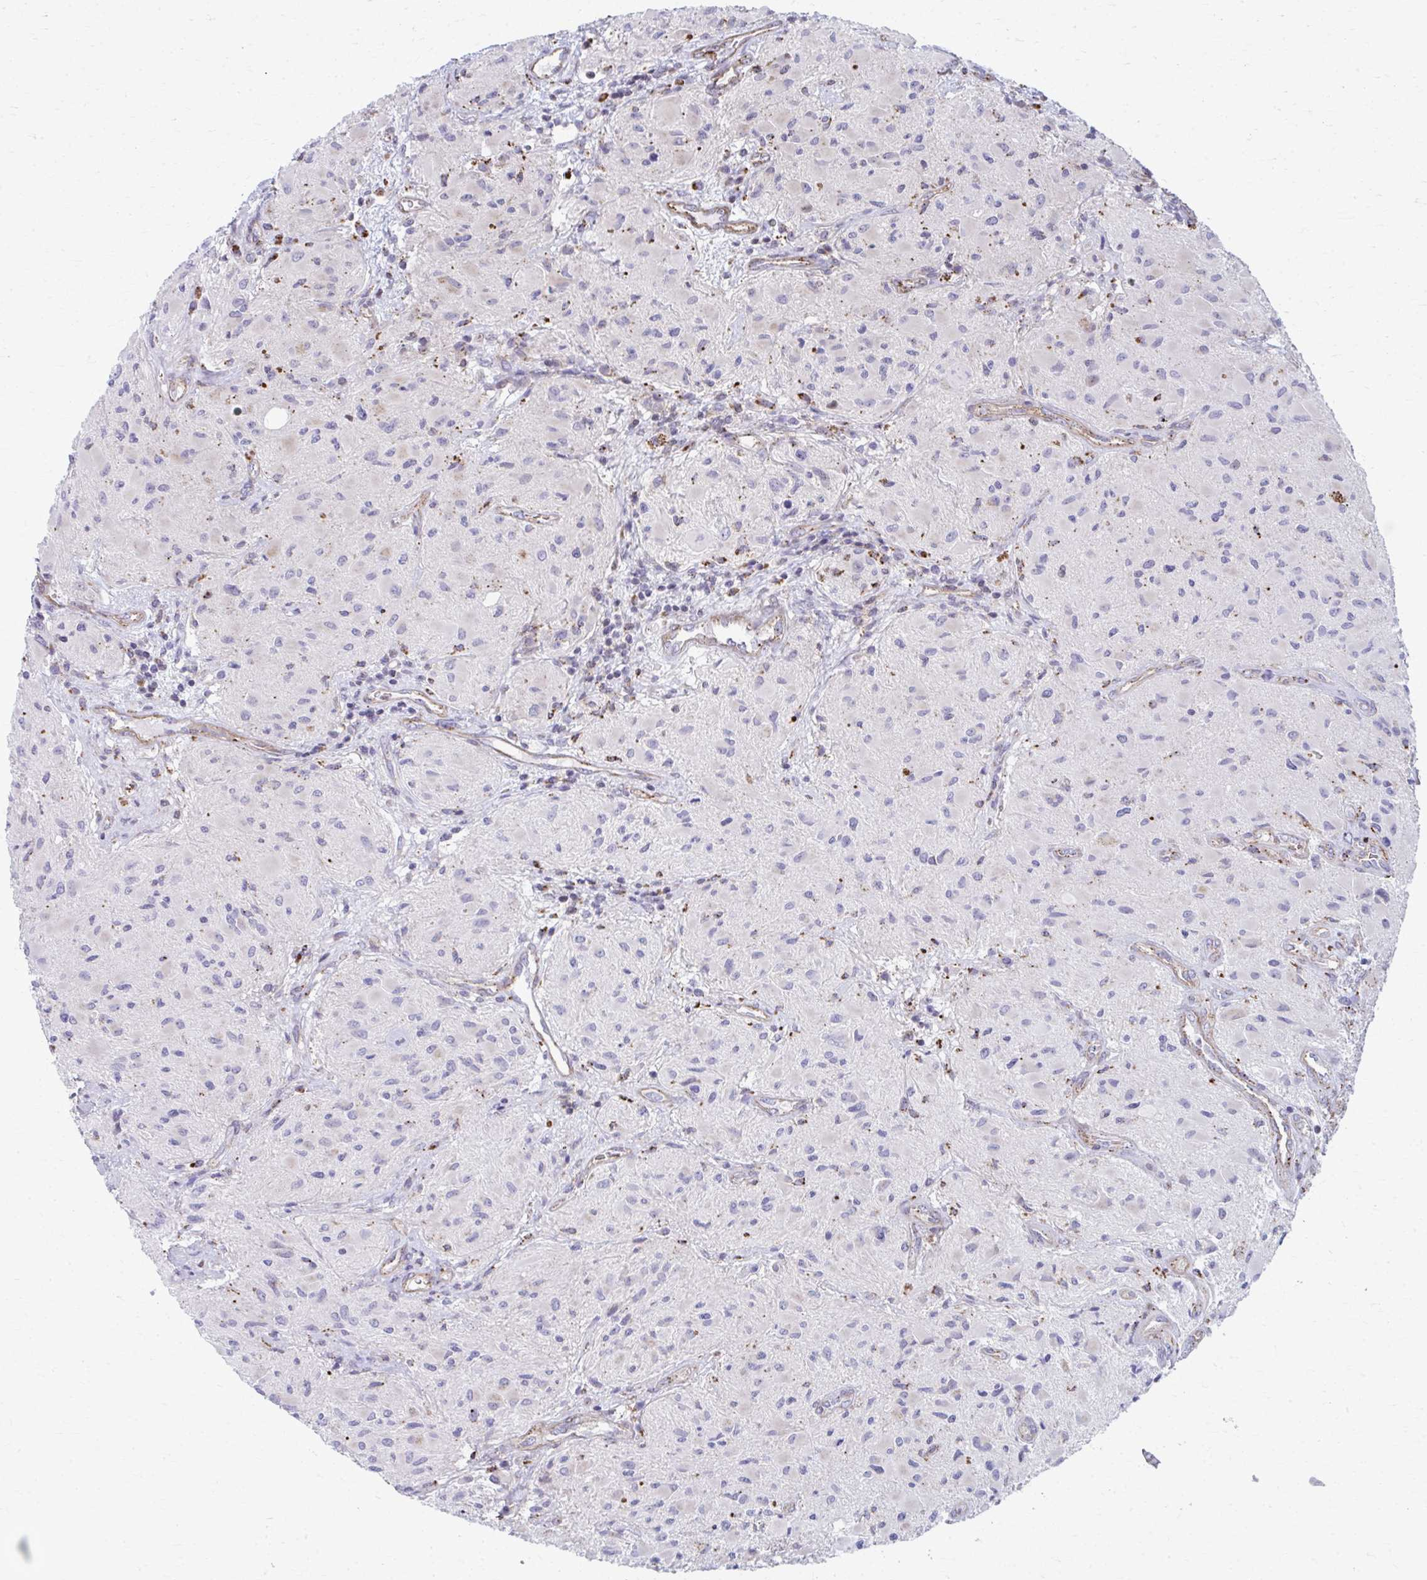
{"staining": {"intensity": "weak", "quantity": "<25%", "location": "cytoplasmic/membranous"}, "tissue": "glioma", "cell_type": "Tumor cells", "image_type": "cancer", "snomed": [{"axis": "morphology", "description": "Glioma, malignant, High grade"}, {"axis": "topography", "description": "Brain"}], "caption": "IHC photomicrograph of human glioma stained for a protein (brown), which displays no expression in tumor cells.", "gene": "LRRC4B", "patient": {"sex": "female", "age": 65}}